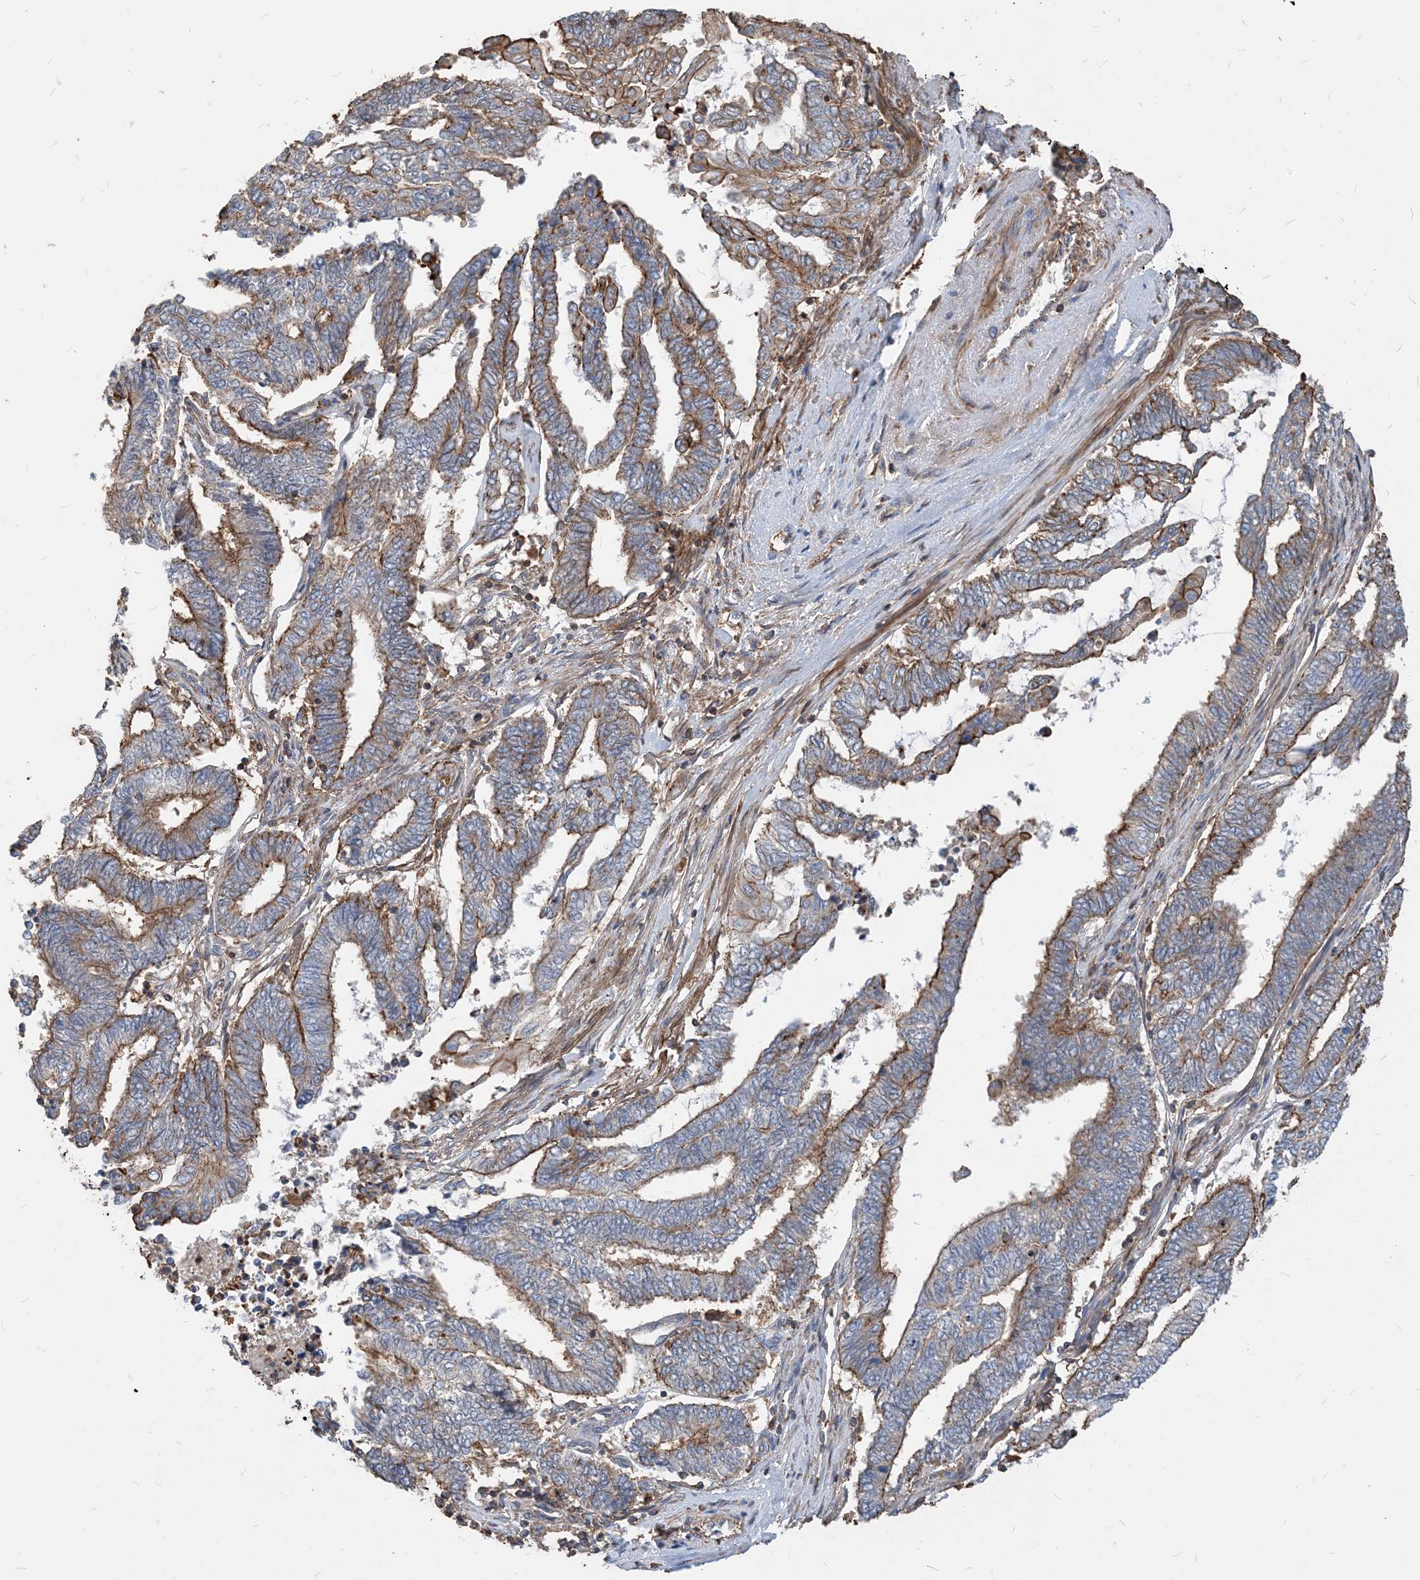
{"staining": {"intensity": "moderate", "quantity": "<25%", "location": "cytoplasmic/membranous"}, "tissue": "endometrial cancer", "cell_type": "Tumor cells", "image_type": "cancer", "snomed": [{"axis": "morphology", "description": "Adenocarcinoma, NOS"}, {"axis": "topography", "description": "Uterus"}, {"axis": "topography", "description": "Endometrium"}], "caption": "There is low levels of moderate cytoplasmic/membranous positivity in tumor cells of endometrial cancer, as demonstrated by immunohistochemical staining (brown color).", "gene": "PARVG", "patient": {"sex": "female", "age": 70}}